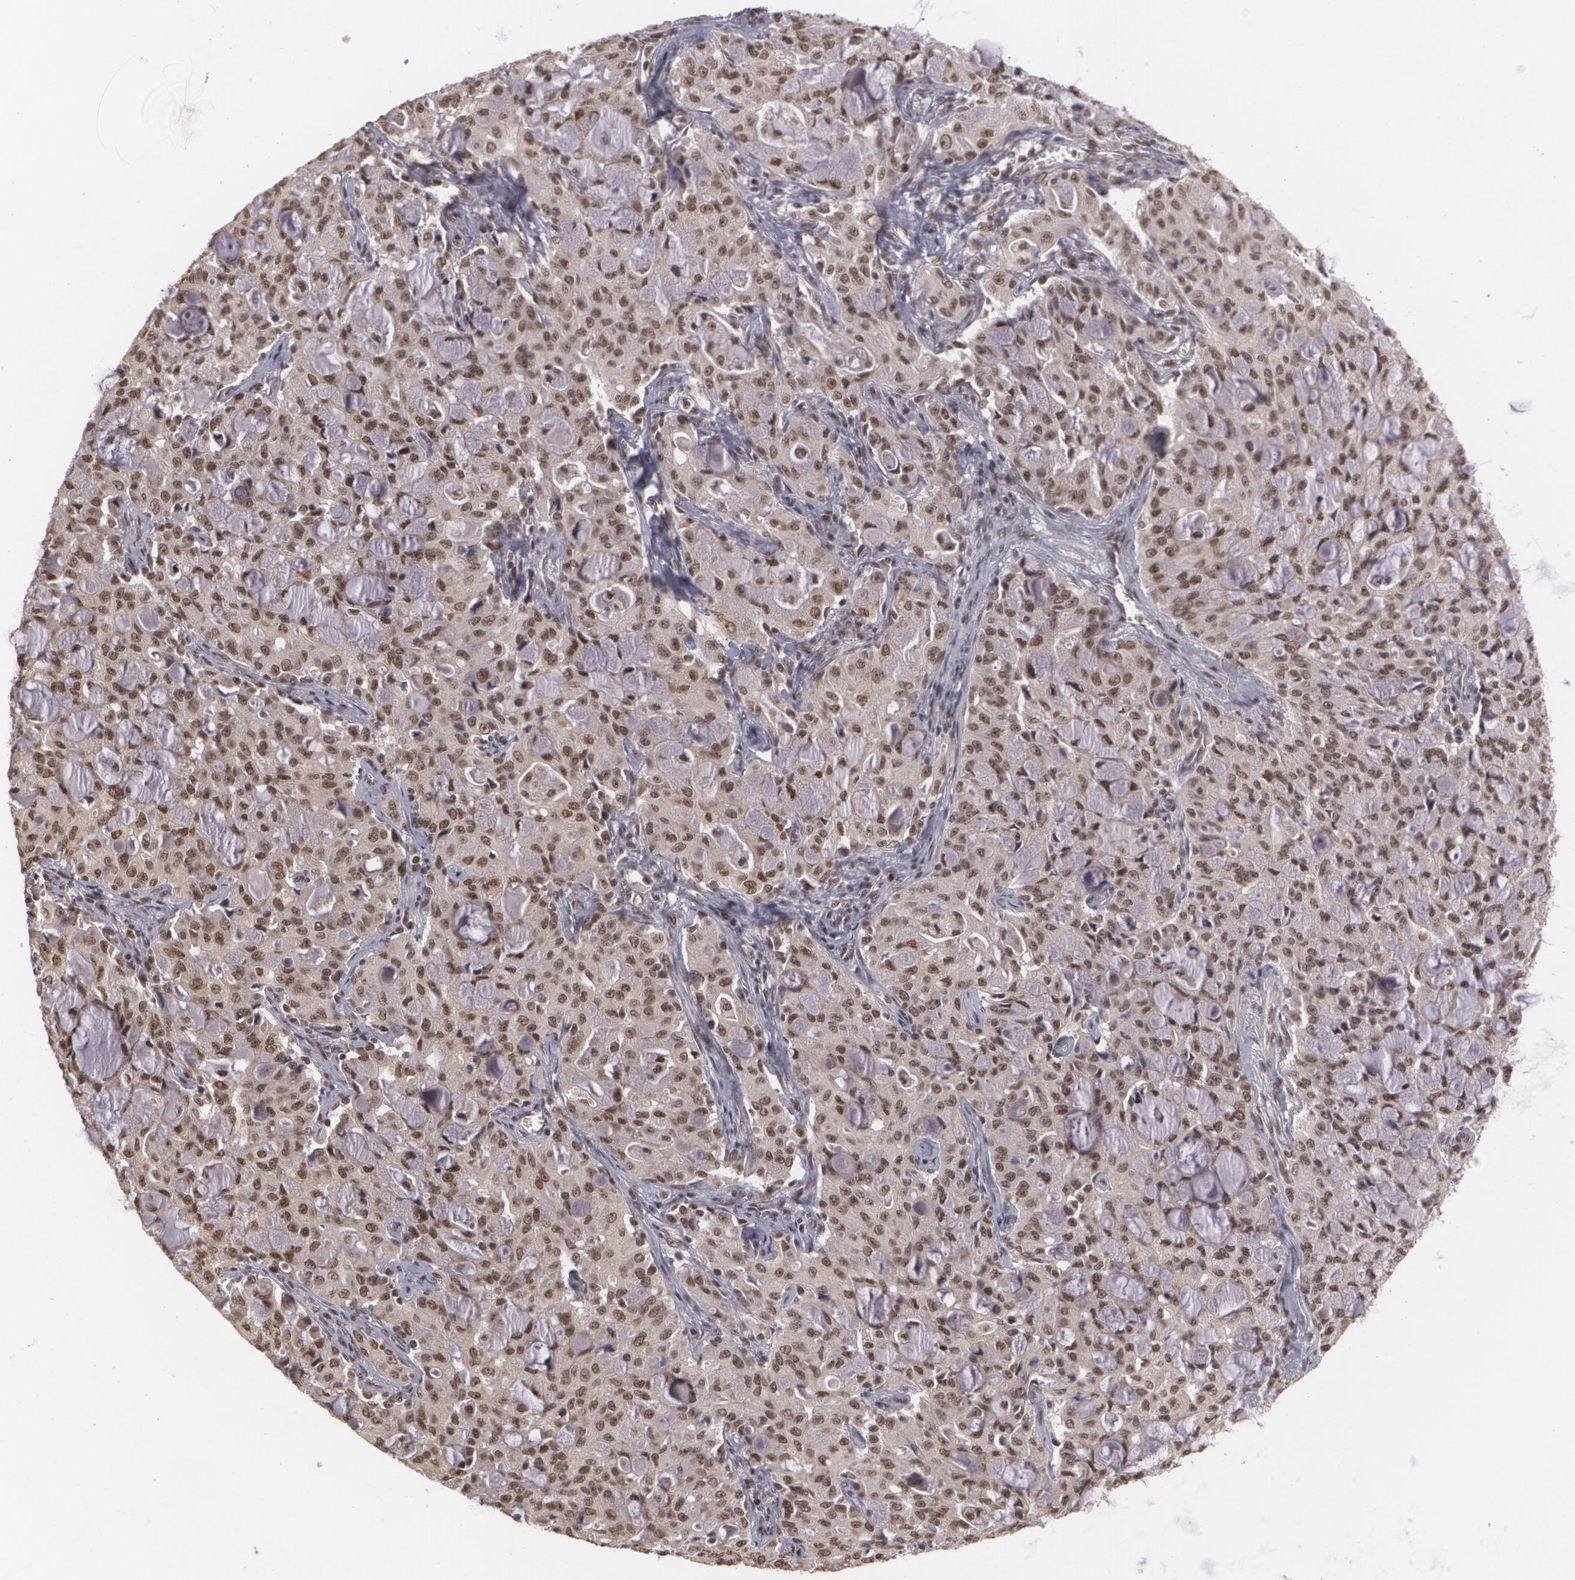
{"staining": {"intensity": "strong", "quantity": ">75%", "location": "nuclear"}, "tissue": "lung cancer", "cell_type": "Tumor cells", "image_type": "cancer", "snomed": [{"axis": "morphology", "description": "Adenocarcinoma, NOS"}, {"axis": "topography", "description": "Lung"}], "caption": "Immunohistochemistry photomicrograph of lung adenocarcinoma stained for a protein (brown), which shows high levels of strong nuclear expression in approximately >75% of tumor cells.", "gene": "RXRB", "patient": {"sex": "female", "age": 44}}